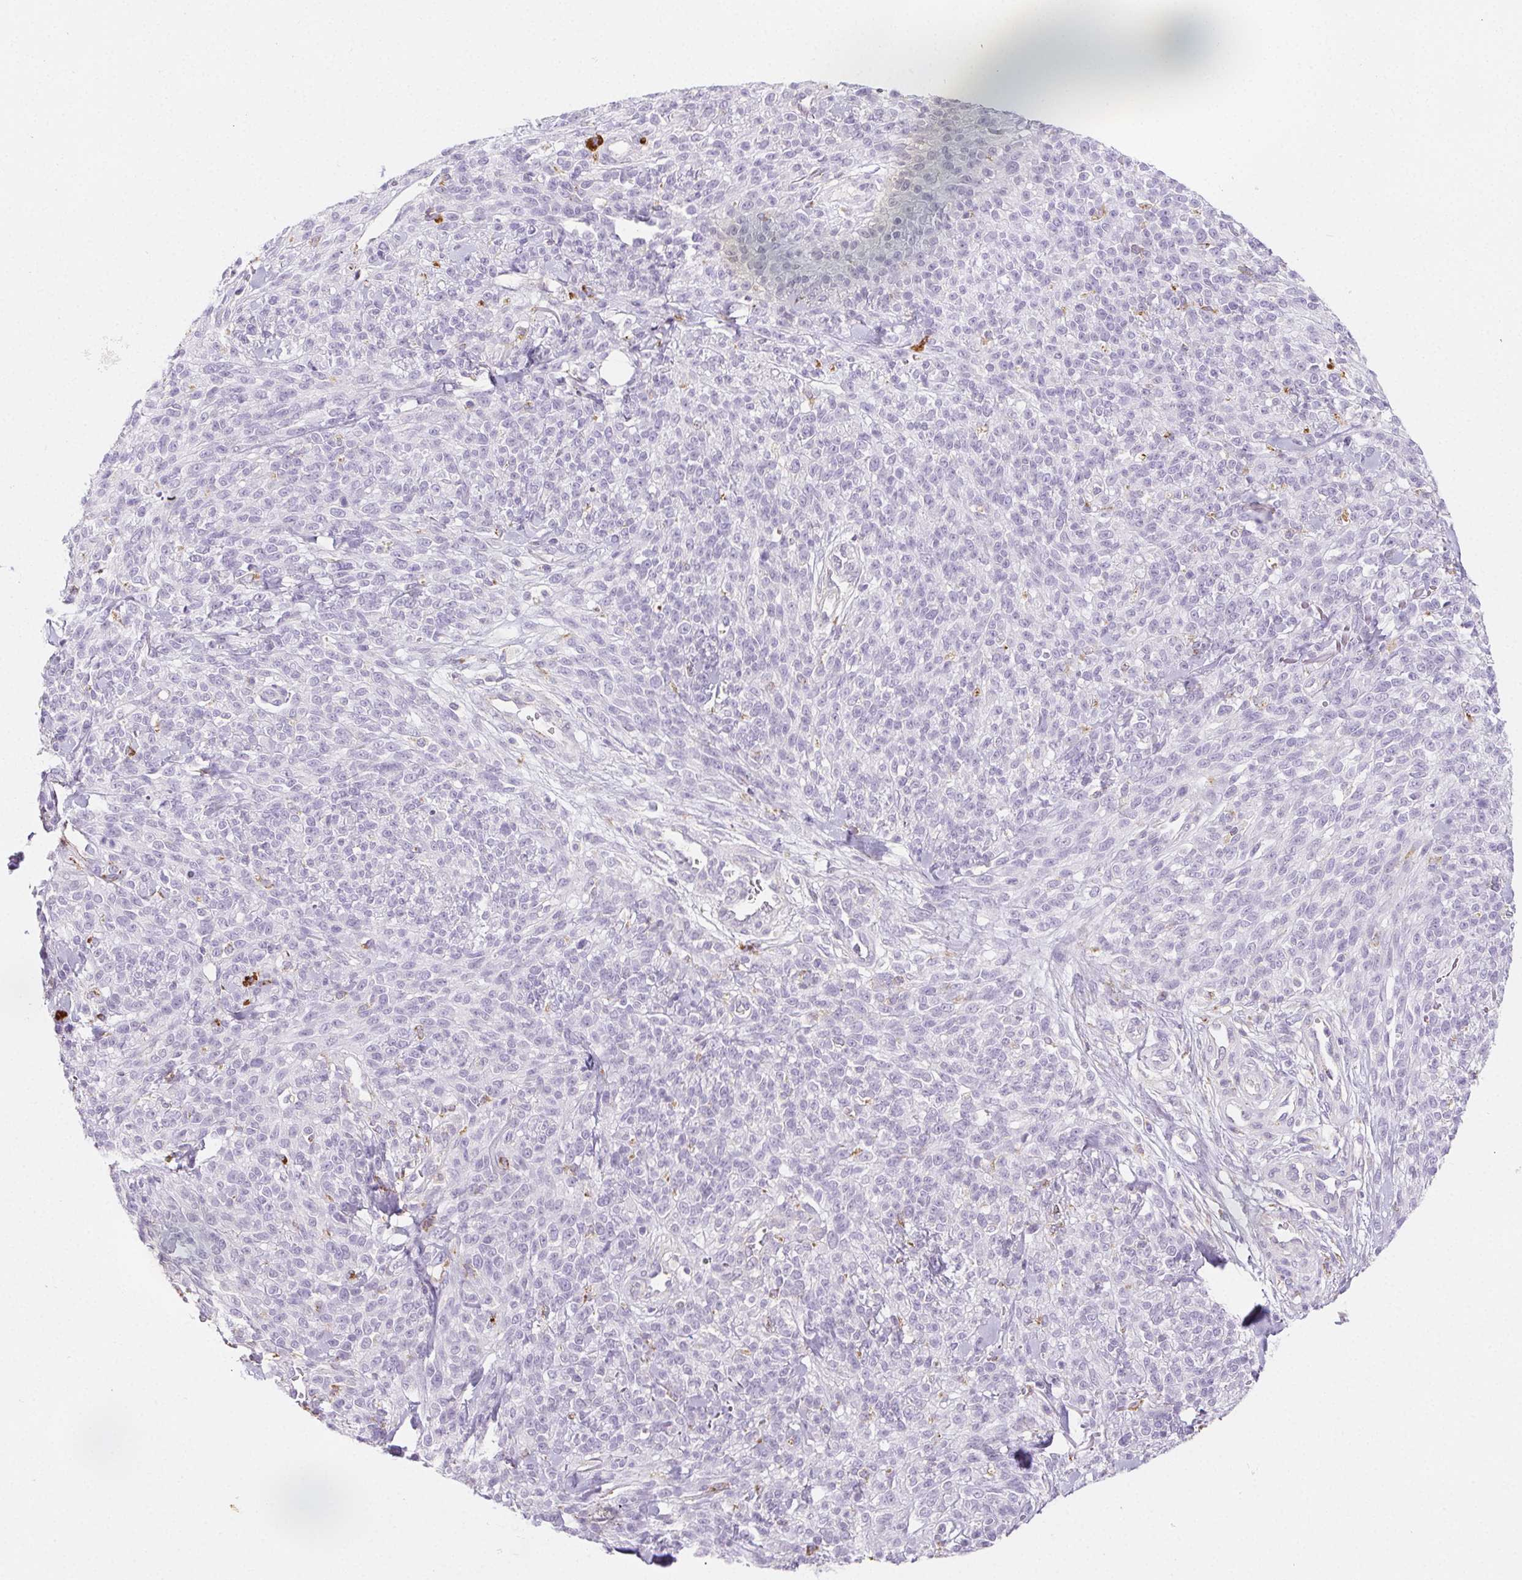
{"staining": {"intensity": "negative", "quantity": "none", "location": "none"}, "tissue": "melanoma", "cell_type": "Tumor cells", "image_type": "cancer", "snomed": [{"axis": "morphology", "description": "Malignant melanoma, NOS"}, {"axis": "topography", "description": "Skin"}, {"axis": "topography", "description": "Skin of trunk"}], "caption": "High power microscopy photomicrograph of an IHC image of malignant melanoma, revealing no significant expression in tumor cells.", "gene": "LIPA", "patient": {"sex": "male", "age": 74}}